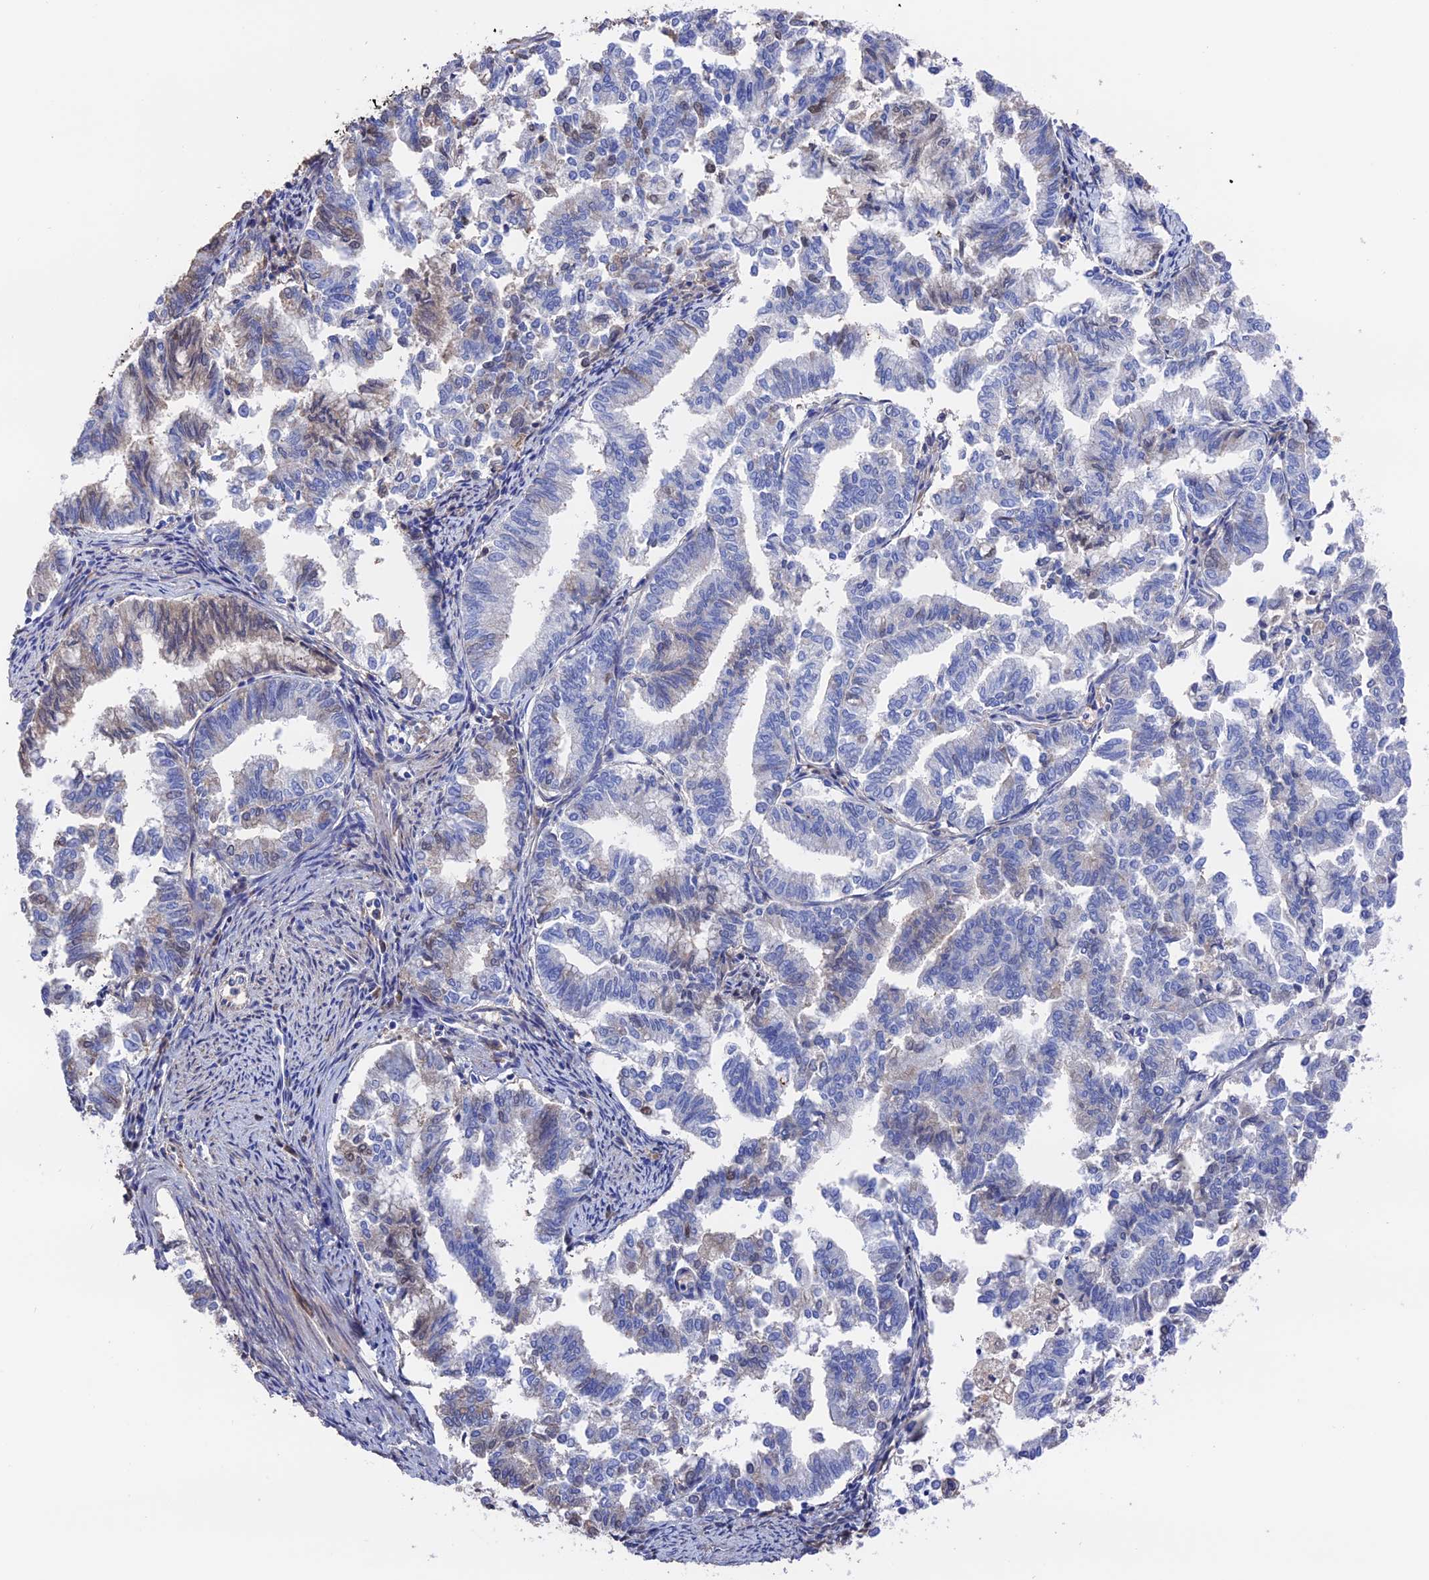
{"staining": {"intensity": "weak", "quantity": "<25%", "location": "nuclear"}, "tissue": "endometrial cancer", "cell_type": "Tumor cells", "image_type": "cancer", "snomed": [{"axis": "morphology", "description": "Adenocarcinoma, NOS"}, {"axis": "topography", "description": "Endometrium"}], "caption": "High magnification brightfield microscopy of endometrial cancer stained with DAB (3,3'-diaminobenzidine) (brown) and counterstained with hematoxylin (blue): tumor cells show no significant positivity.", "gene": "HPF1", "patient": {"sex": "female", "age": 79}}